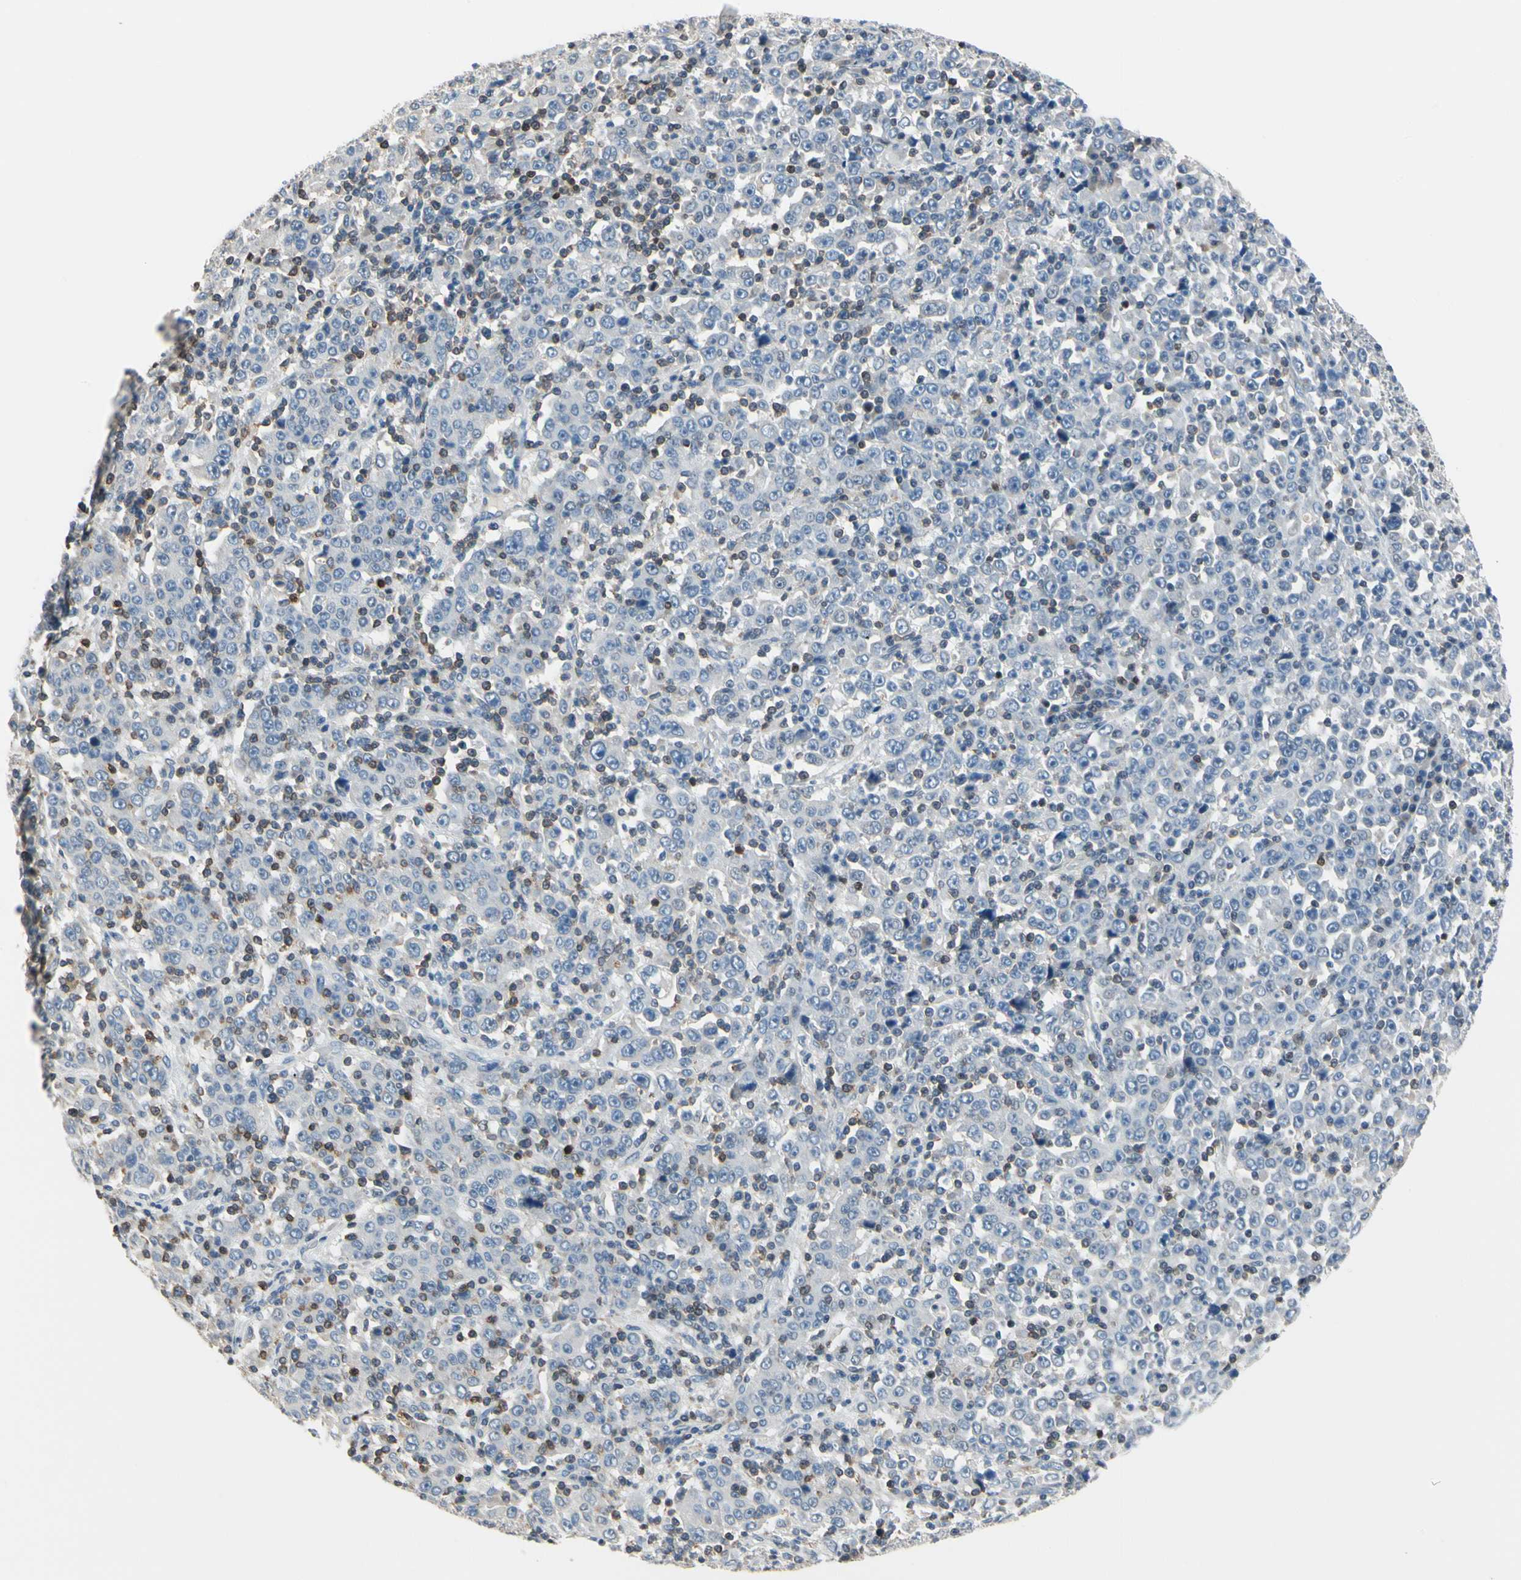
{"staining": {"intensity": "negative", "quantity": "none", "location": "none"}, "tissue": "stomach cancer", "cell_type": "Tumor cells", "image_type": "cancer", "snomed": [{"axis": "morphology", "description": "Normal tissue, NOS"}, {"axis": "morphology", "description": "Adenocarcinoma, NOS"}, {"axis": "topography", "description": "Stomach, upper"}, {"axis": "topography", "description": "Stomach"}], "caption": "Histopathology image shows no significant protein staining in tumor cells of stomach adenocarcinoma.", "gene": "NFATC2", "patient": {"sex": "male", "age": 59}}